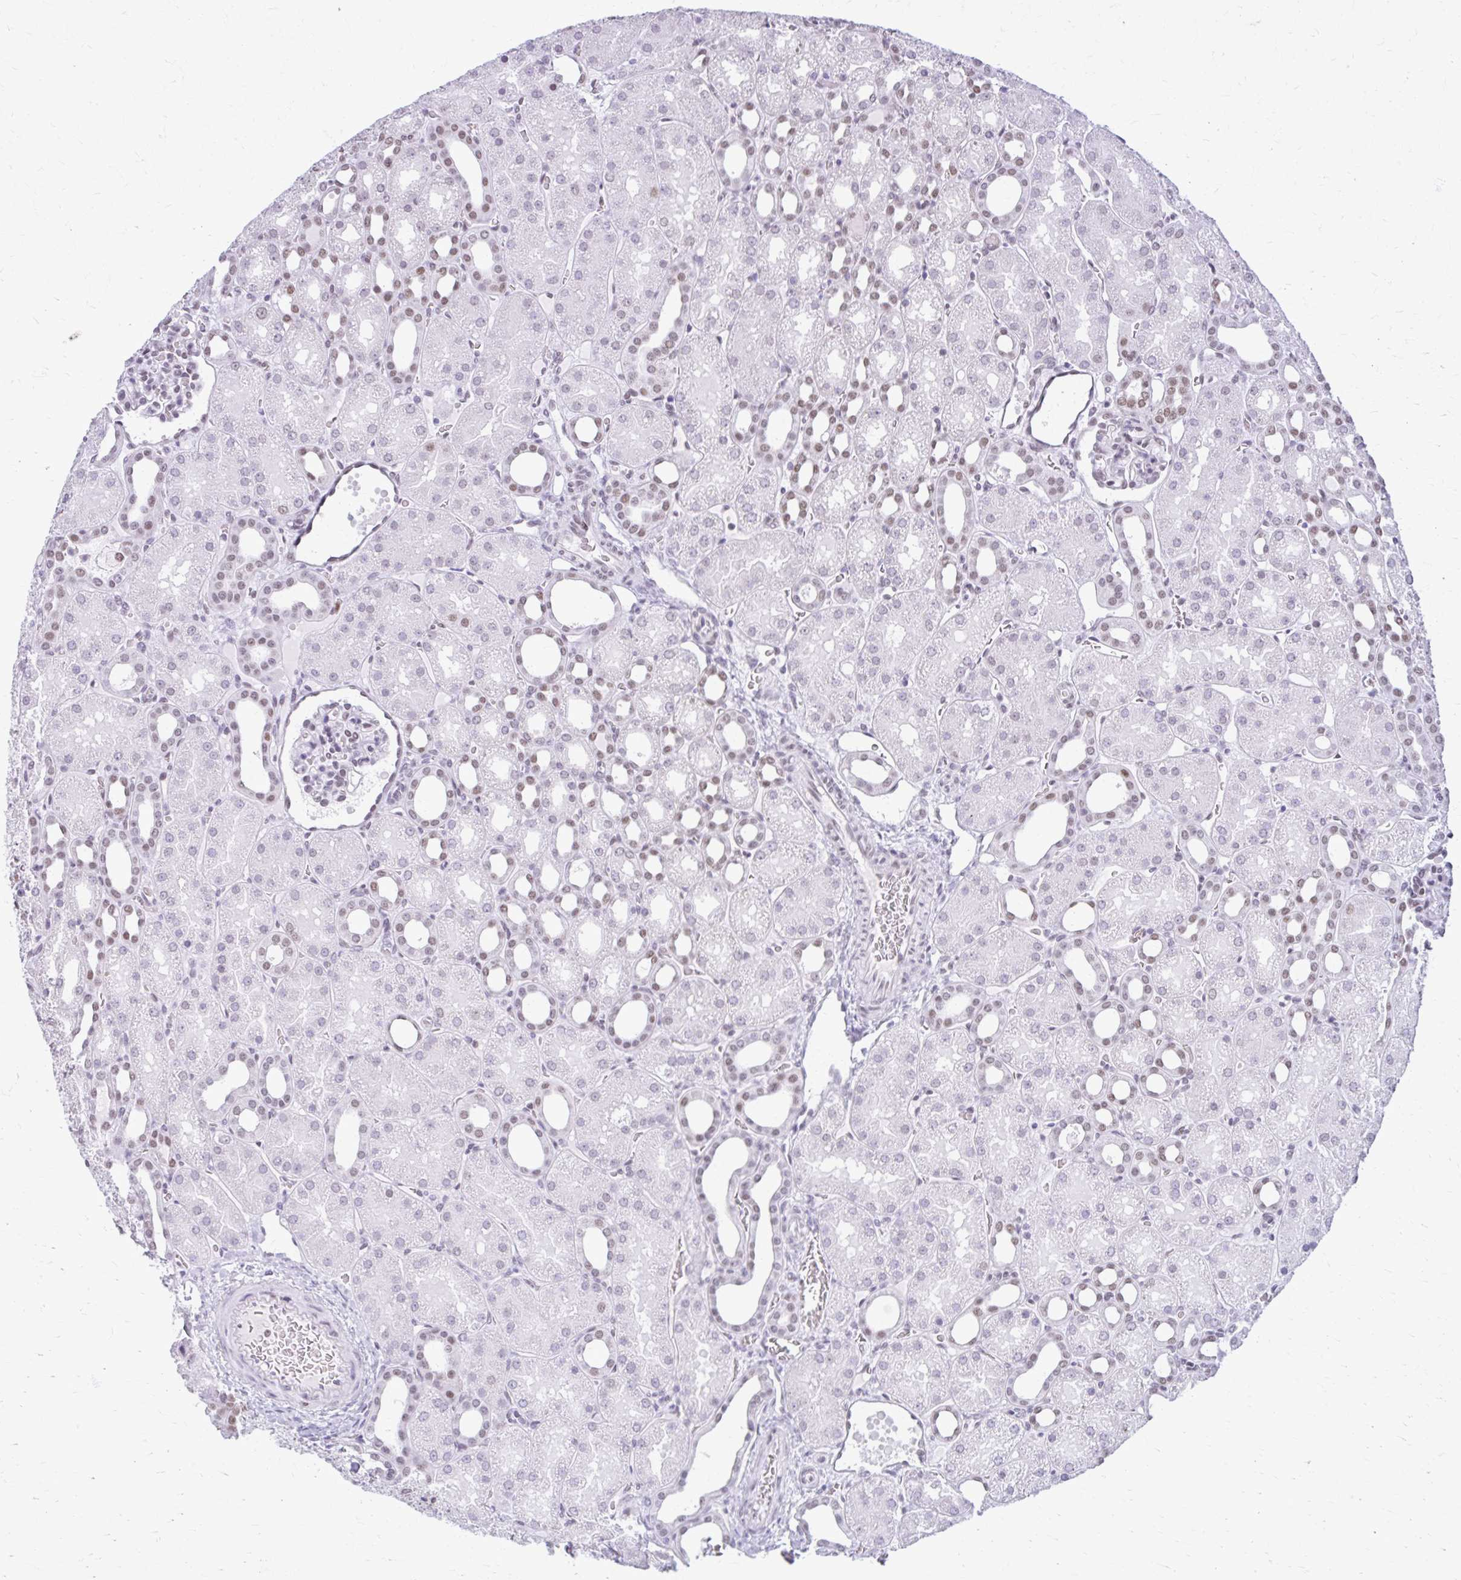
{"staining": {"intensity": "moderate", "quantity": "25%-75%", "location": "nuclear"}, "tissue": "kidney", "cell_type": "Cells in glomeruli", "image_type": "normal", "snomed": [{"axis": "morphology", "description": "Normal tissue, NOS"}, {"axis": "topography", "description": "Kidney"}], "caption": "Protein analysis of benign kidney reveals moderate nuclear positivity in about 25%-75% of cells in glomeruli. Nuclei are stained in blue.", "gene": "PABIR1", "patient": {"sex": "male", "age": 2}}